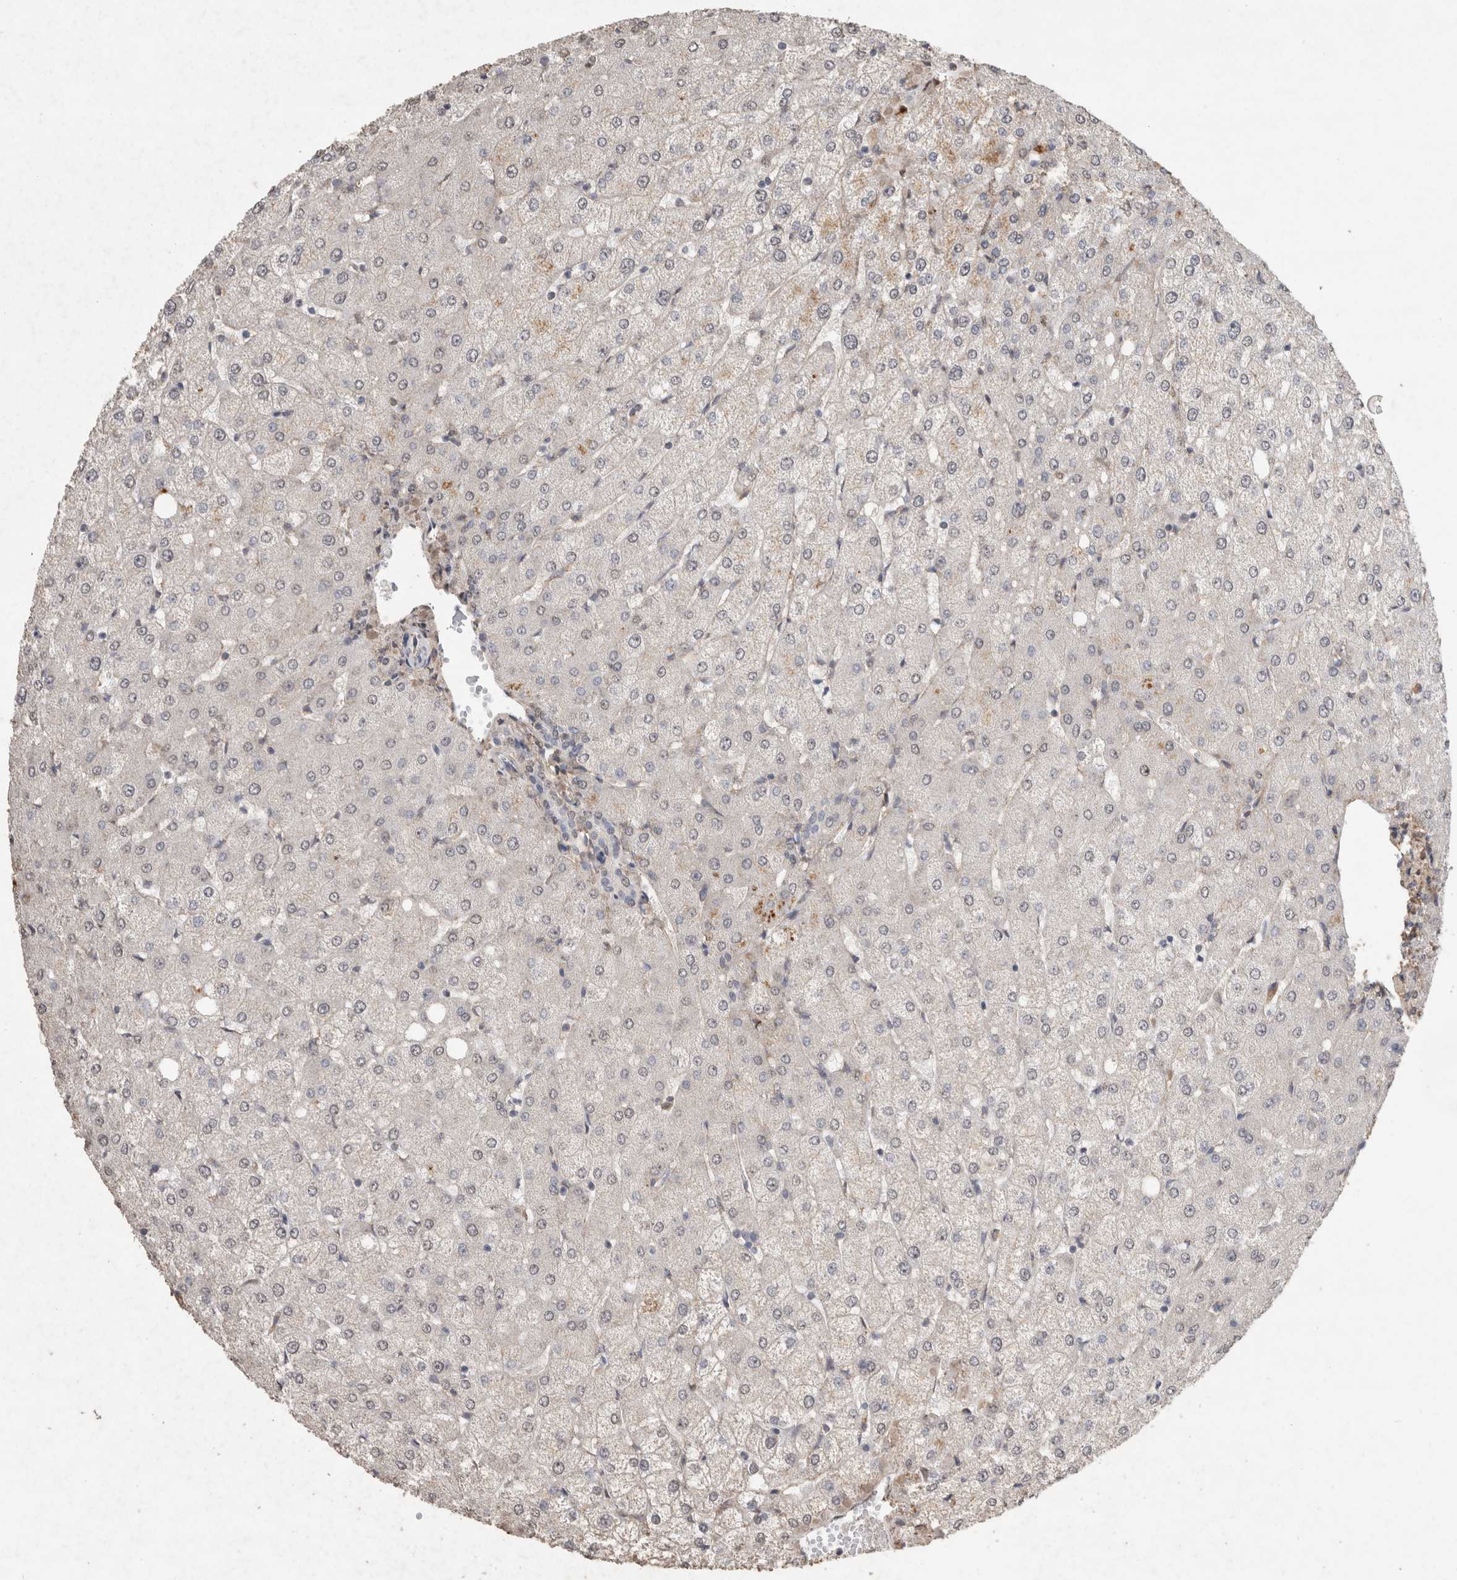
{"staining": {"intensity": "negative", "quantity": "none", "location": "none"}, "tissue": "liver", "cell_type": "Cholangiocytes", "image_type": "normal", "snomed": [{"axis": "morphology", "description": "Normal tissue, NOS"}, {"axis": "topography", "description": "Liver"}], "caption": "Protein analysis of normal liver shows no significant positivity in cholangiocytes. (DAB (3,3'-diaminobenzidine) IHC with hematoxylin counter stain).", "gene": "C1QTNF5", "patient": {"sex": "female", "age": 54}}